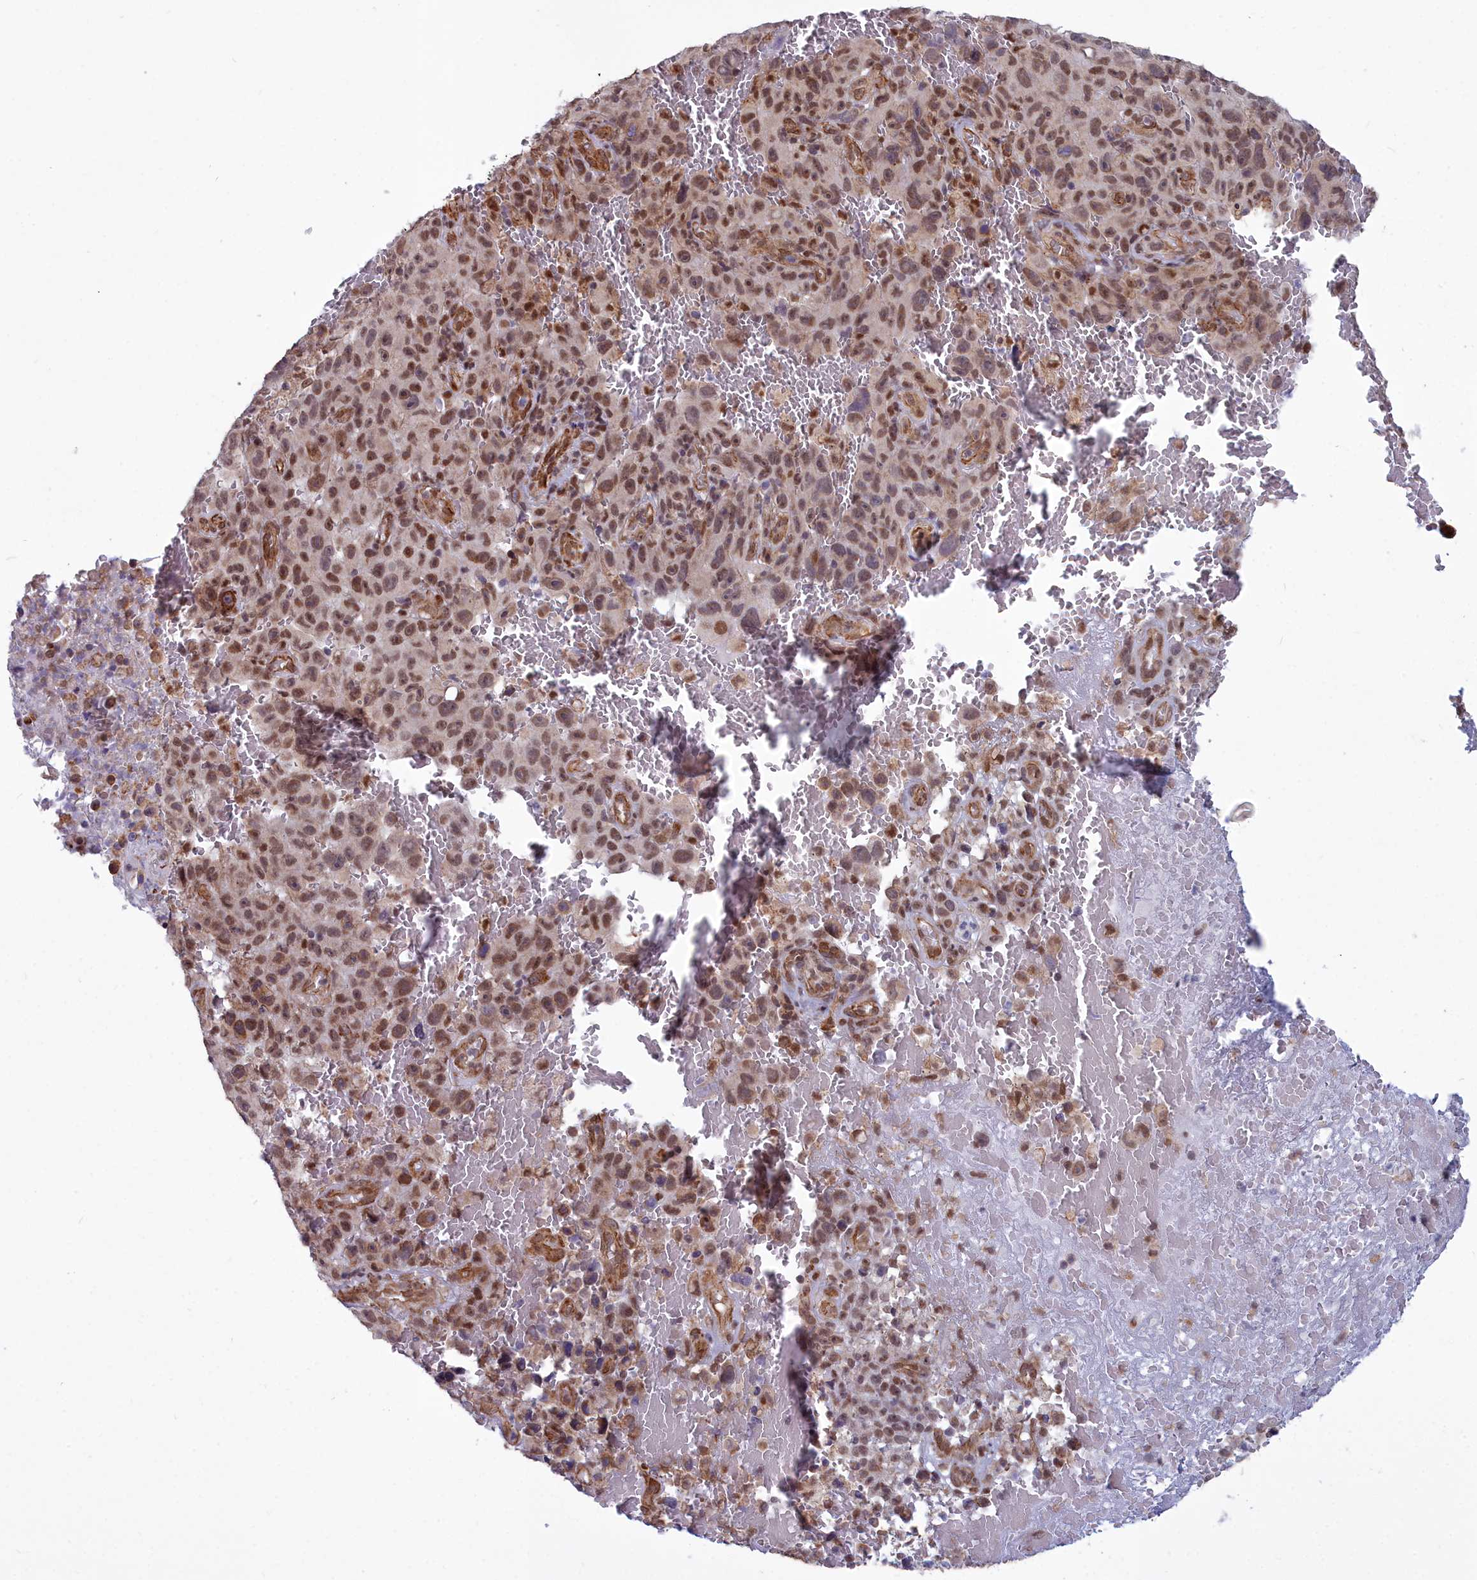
{"staining": {"intensity": "moderate", "quantity": ">75%", "location": "nuclear"}, "tissue": "melanoma", "cell_type": "Tumor cells", "image_type": "cancer", "snomed": [{"axis": "morphology", "description": "Malignant melanoma, NOS"}, {"axis": "topography", "description": "Skin"}], "caption": "Immunohistochemistry photomicrograph of melanoma stained for a protein (brown), which reveals medium levels of moderate nuclear expression in approximately >75% of tumor cells.", "gene": "YJU2", "patient": {"sex": "female", "age": 82}}